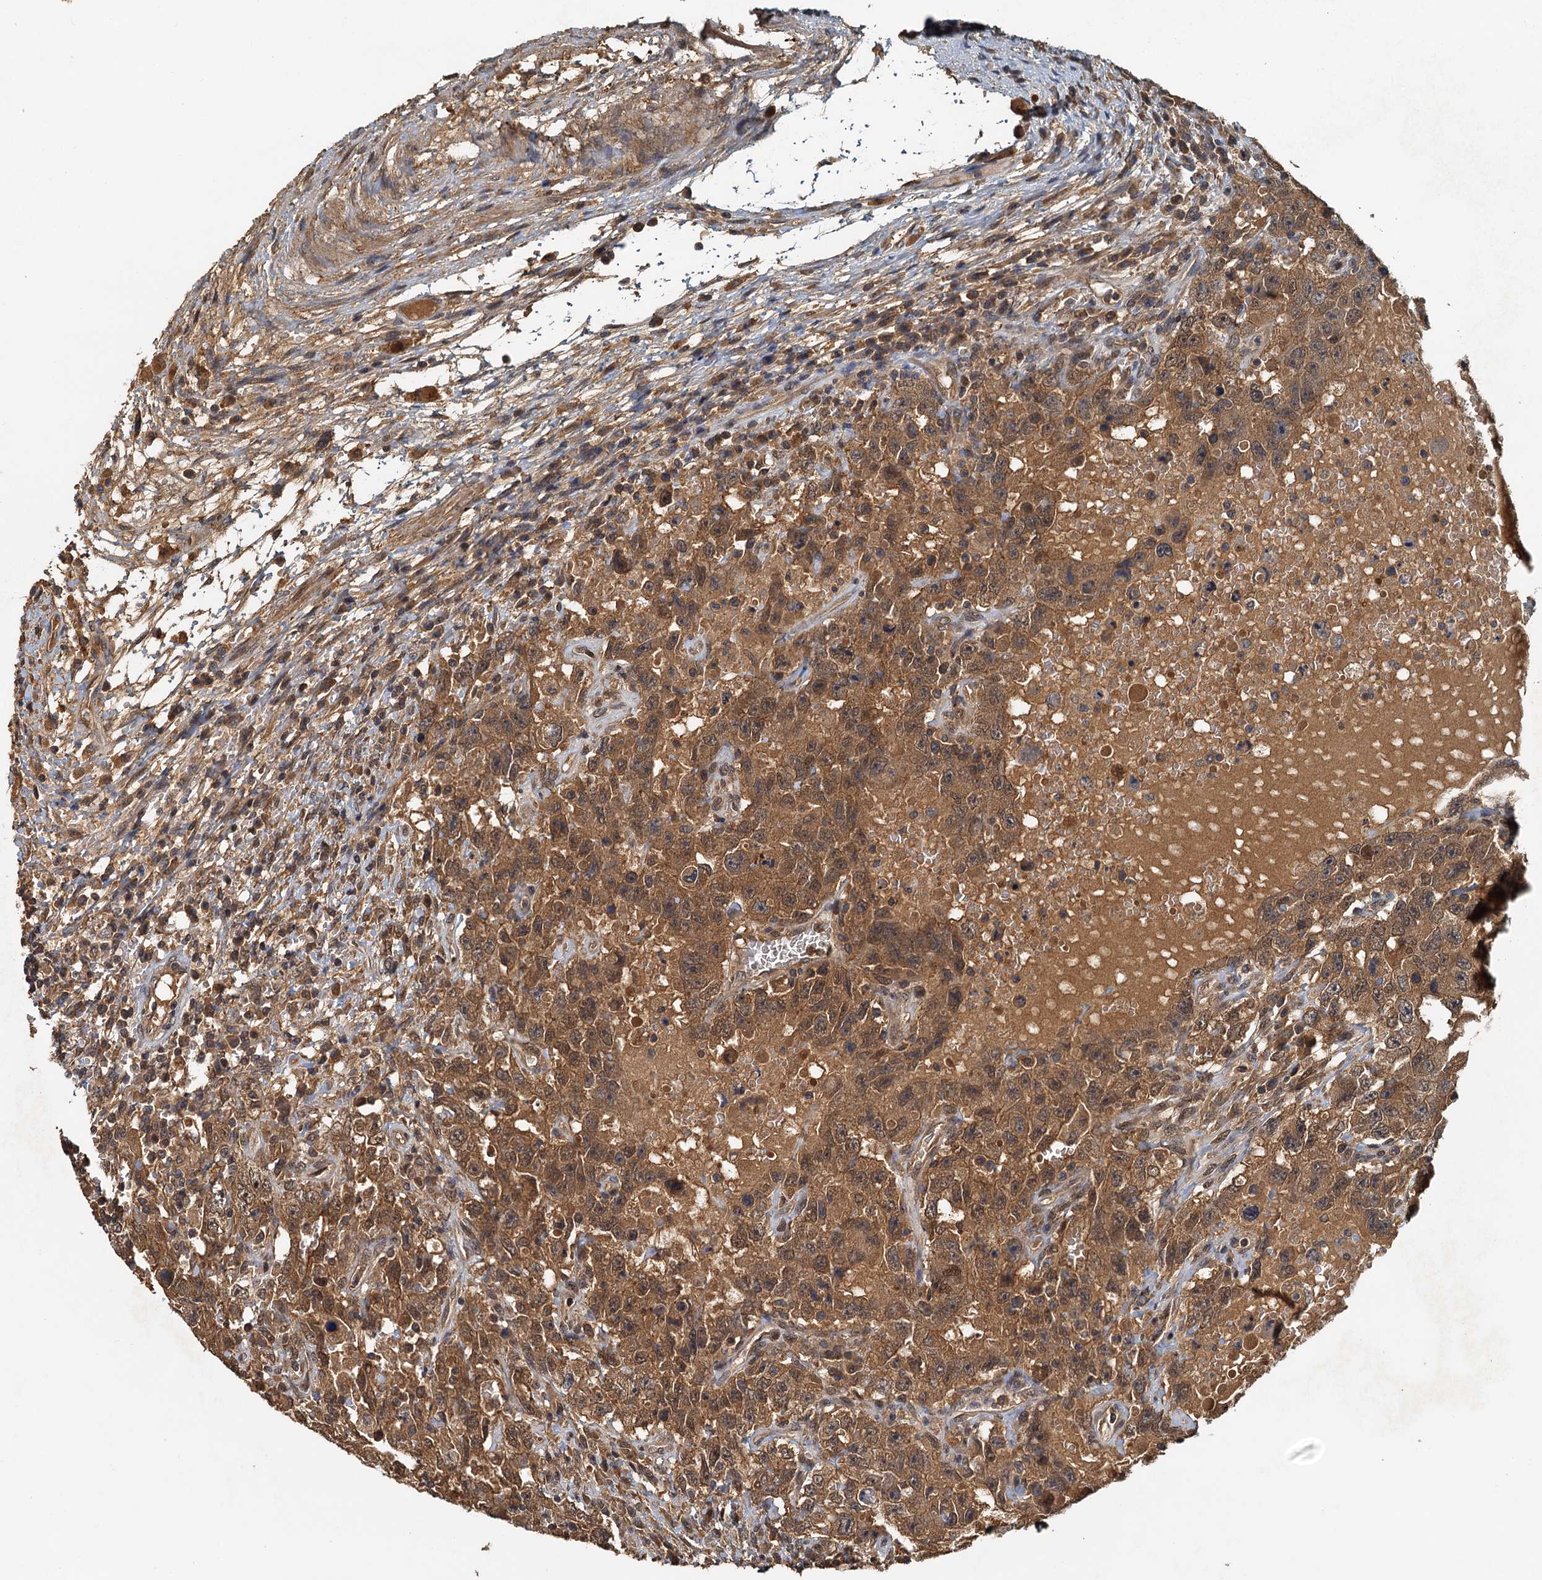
{"staining": {"intensity": "moderate", "quantity": ">75%", "location": "cytoplasmic/membranous,nuclear"}, "tissue": "testis cancer", "cell_type": "Tumor cells", "image_type": "cancer", "snomed": [{"axis": "morphology", "description": "Carcinoma, Embryonal, NOS"}, {"axis": "topography", "description": "Testis"}], "caption": "Testis cancer was stained to show a protein in brown. There is medium levels of moderate cytoplasmic/membranous and nuclear expression in about >75% of tumor cells.", "gene": "UBL7", "patient": {"sex": "male", "age": 26}}